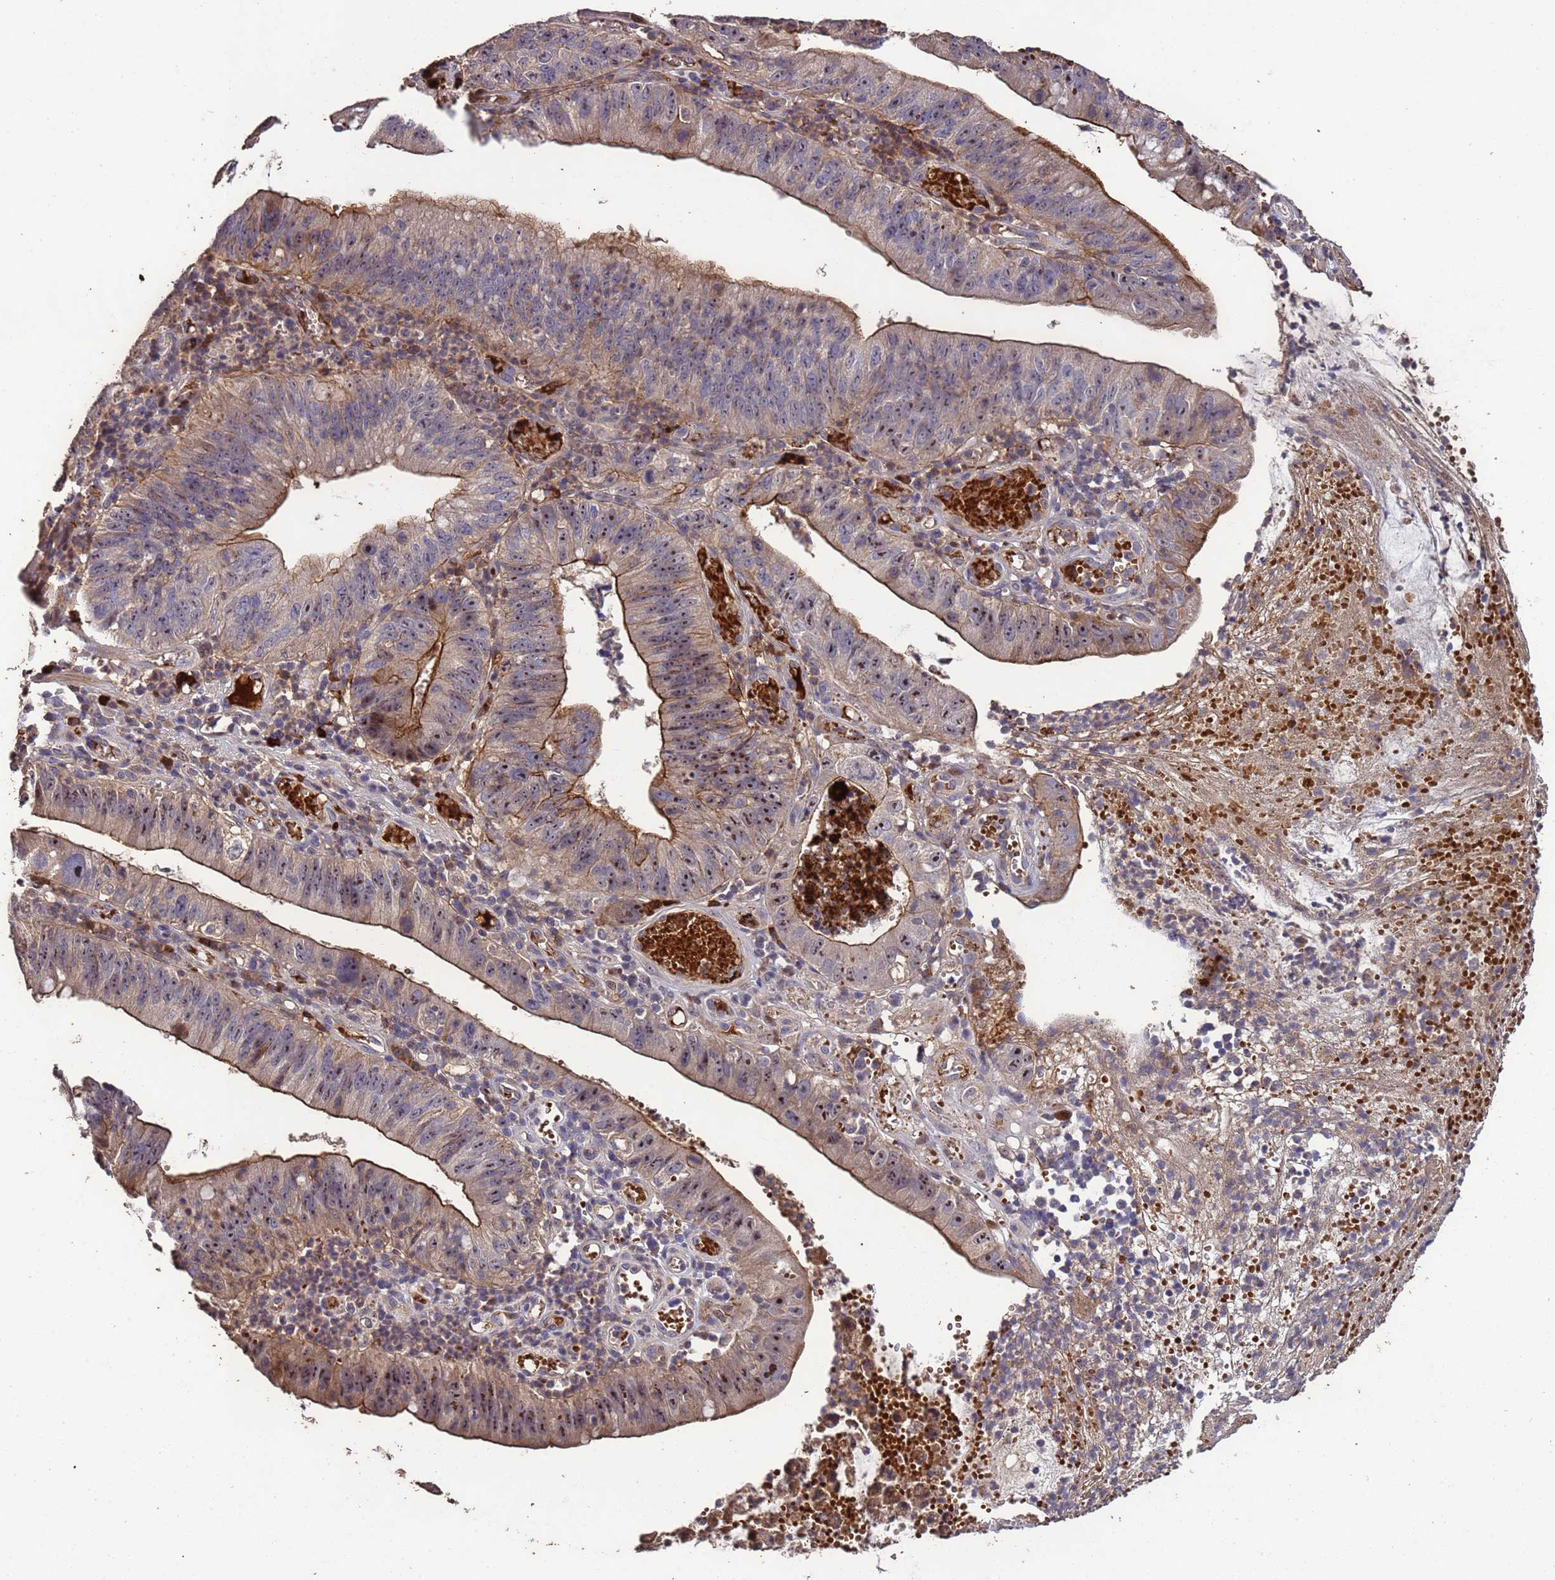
{"staining": {"intensity": "moderate", "quantity": "25%-75%", "location": "cytoplasmic/membranous,nuclear"}, "tissue": "stomach cancer", "cell_type": "Tumor cells", "image_type": "cancer", "snomed": [{"axis": "morphology", "description": "Adenocarcinoma, NOS"}, {"axis": "topography", "description": "Stomach"}], "caption": "Protein staining exhibits moderate cytoplasmic/membranous and nuclear positivity in approximately 25%-75% of tumor cells in stomach cancer (adenocarcinoma).", "gene": "CCDC184", "patient": {"sex": "male", "age": 59}}